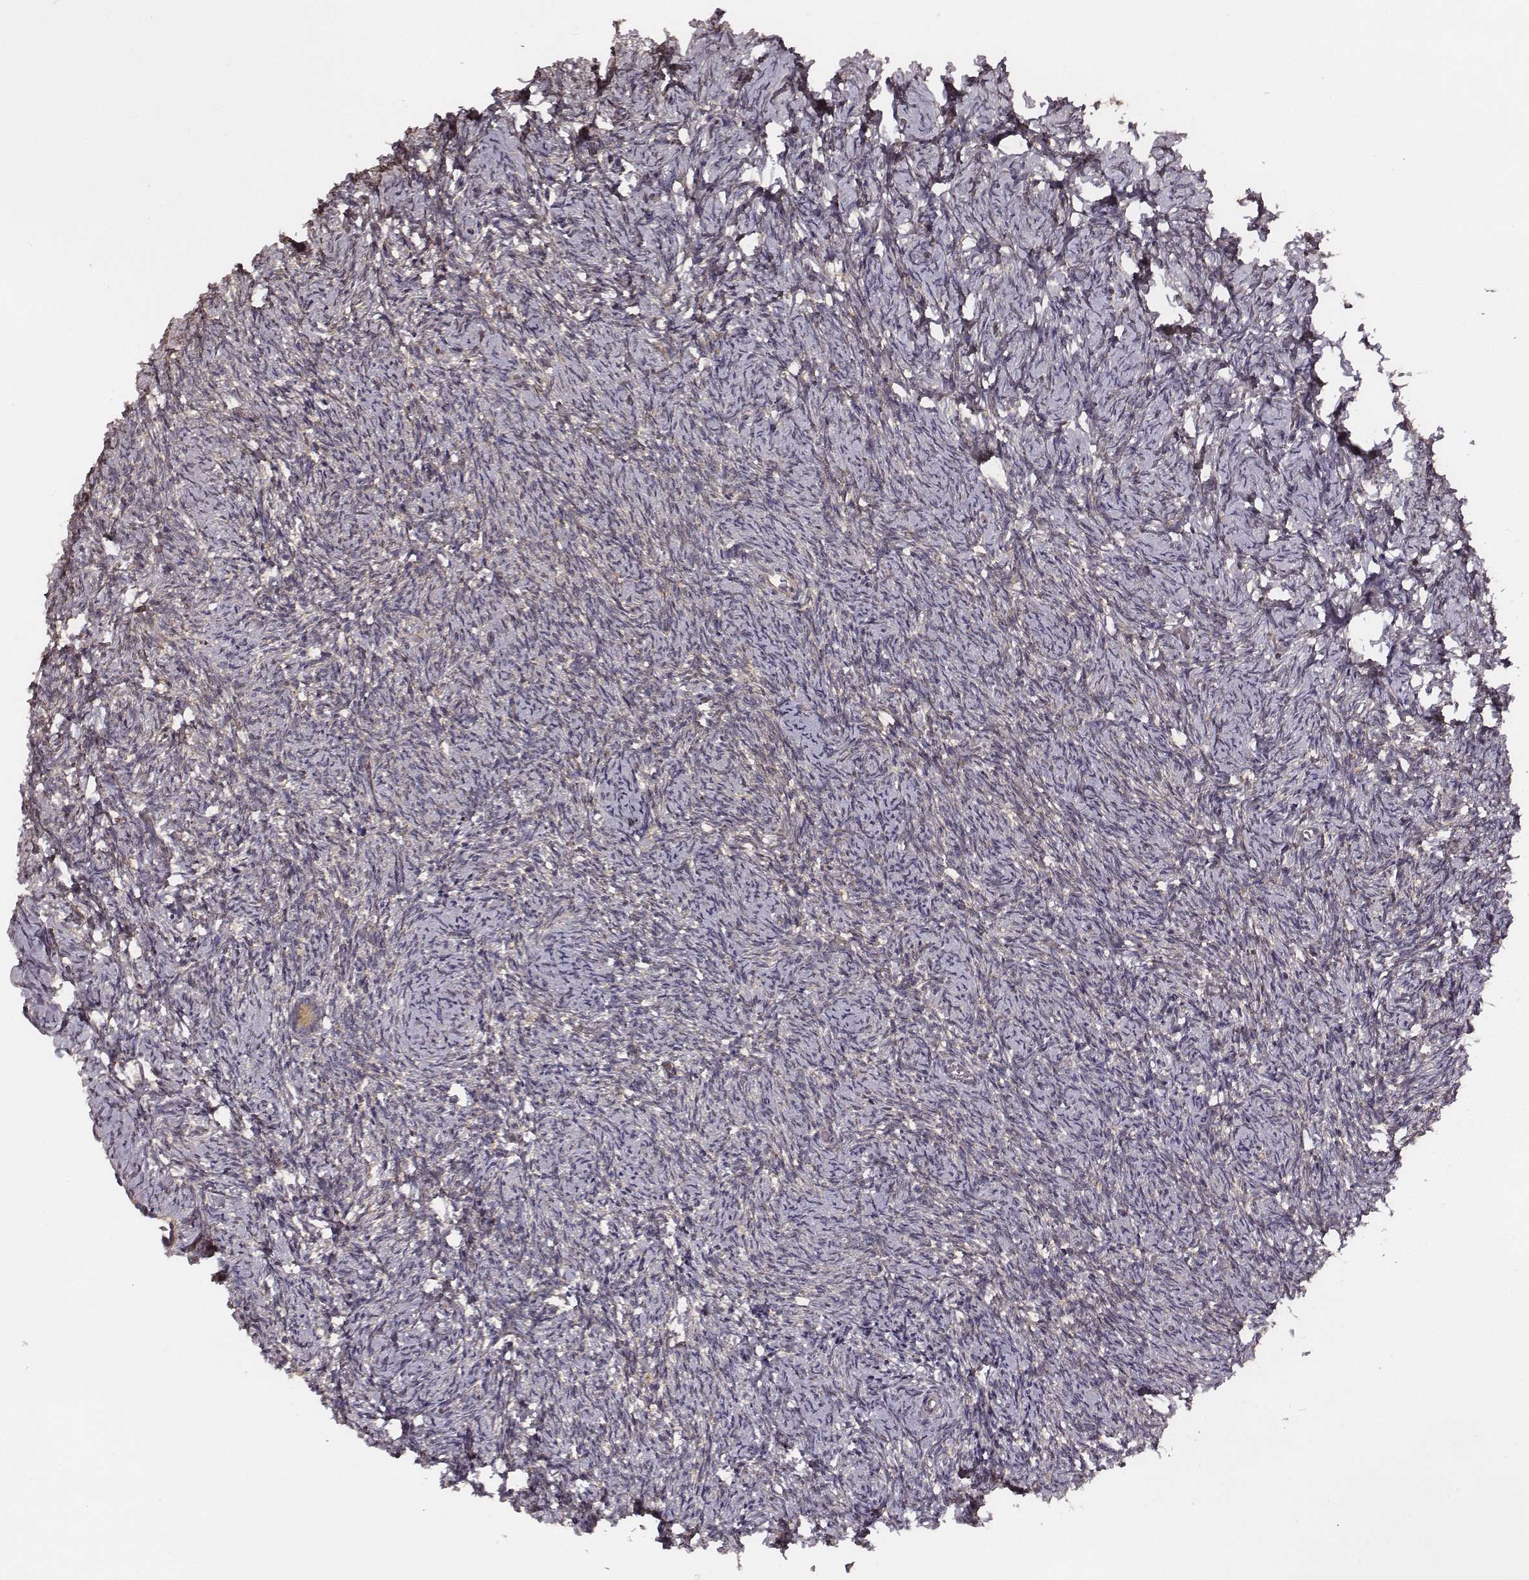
{"staining": {"intensity": "negative", "quantity": "none", "location": "none"}, "tissue": "ovary", "cell_type": "Ovarian stroma cells", "image_type": "normal", "snomed": [{"axis": "morphology", "description": "Normal tissue, NOS"}, {"axis": "topography", "description": "Ovary"}], "caption": "The immunohistochemistry histopathology image has no significant positivity in ovarian stroma cells of ovary. (DAB (3,3'-diaminobenzidine) IHC, high magnification).", "gene": "VPS26A", "patient": {"sex": "female", "age": 39}}